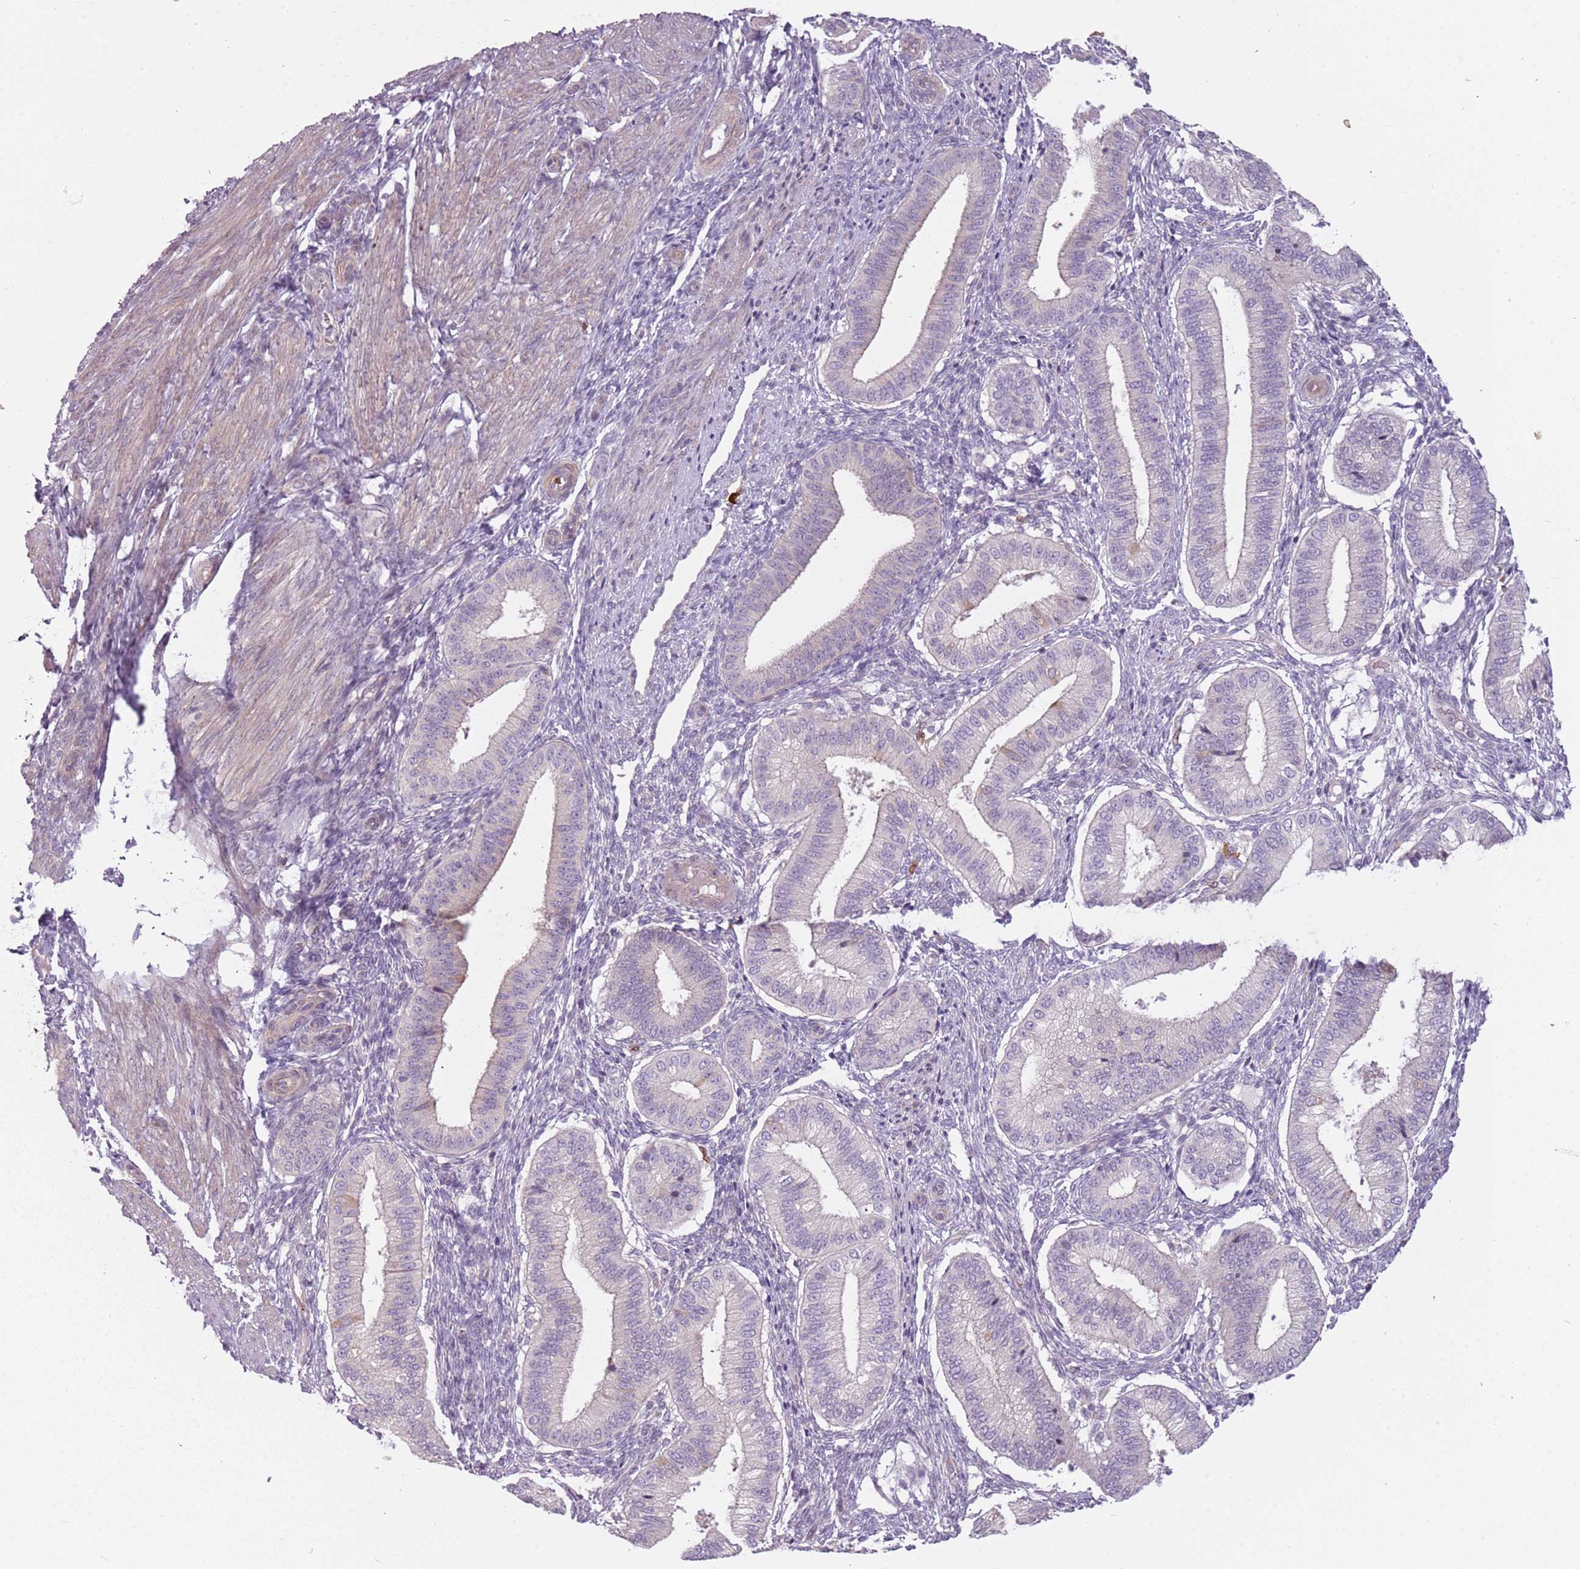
{"staining": {"intensity": "negative", "quantity": "none", "location": "none"}, "tissue": "endometrium", "cell_type": "Cells in endometrial stroma", "image_type": "normal", "snomed": [{"axis": "morphology", "description": "Normal tissue, NOS"}, {"axis": "topography", "description": "Endometrium"}], "caption": "Immunohistochemistry micrograph of unremarkable endometrium stained for a protein (brown), which demonstrates no positivity in cells in endometrial stroma.", "gene": "SPAG4", "patient": {"sex": "female", "age": 39}}